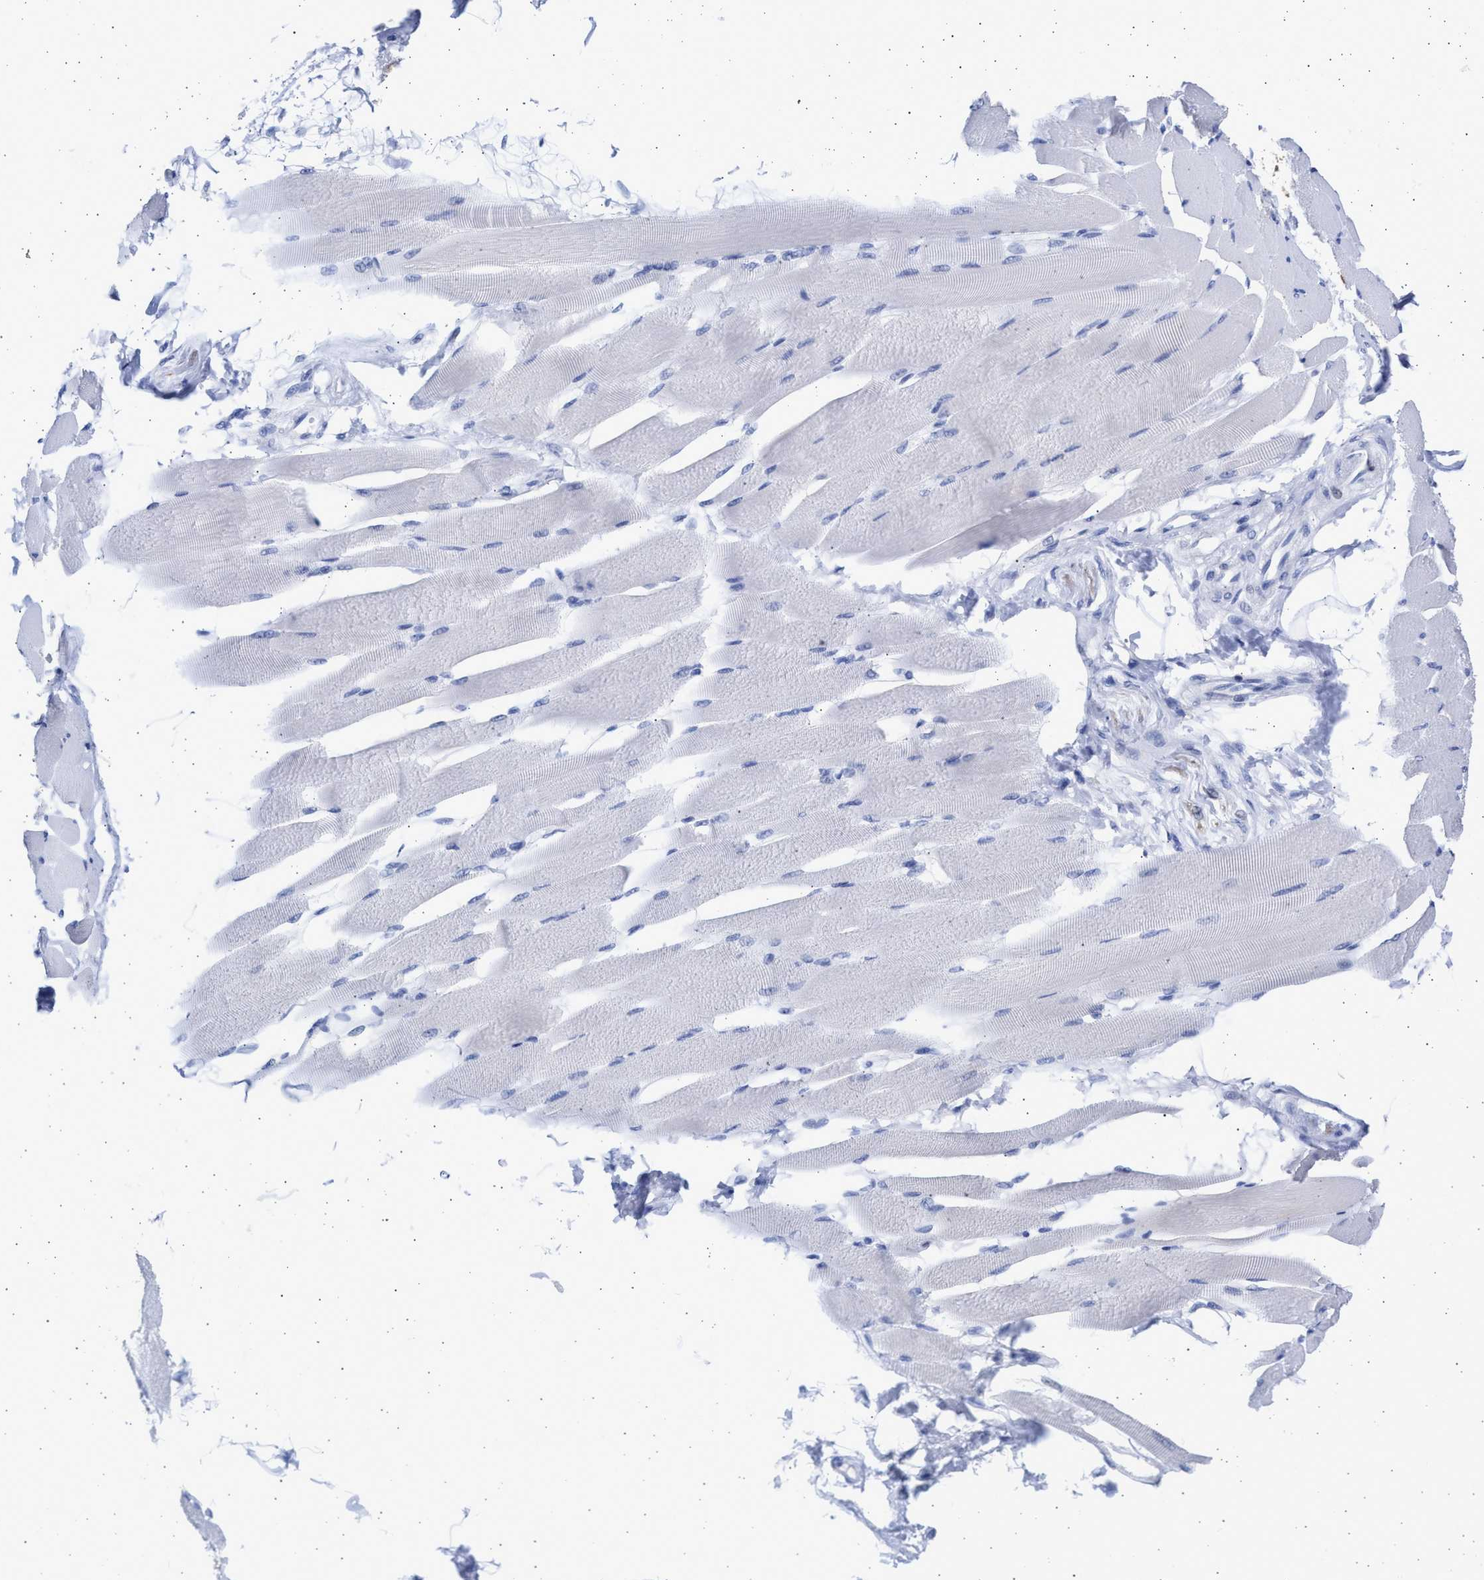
{"staining": {"intensity": "negative", "quantity": "none", "location": "none"}, "tissue": "skeletal muscle", "cell_type": "Myocytes", "image_type": "normal", "snomed": [{"axis": "morphology", "description": "Normal tissue, NOS"}, {"axis": "topography", "description": "Skeletal muscle"}, {"axis": "topography", "description": "Peripheral nerve tissue"}], "caption": "DAB immunohistochemical staining of benign skeletal muscle shows no significant expression in myocytes.", "gene": "ALDOC", "patient": {"sex": "female", "age": 84}}